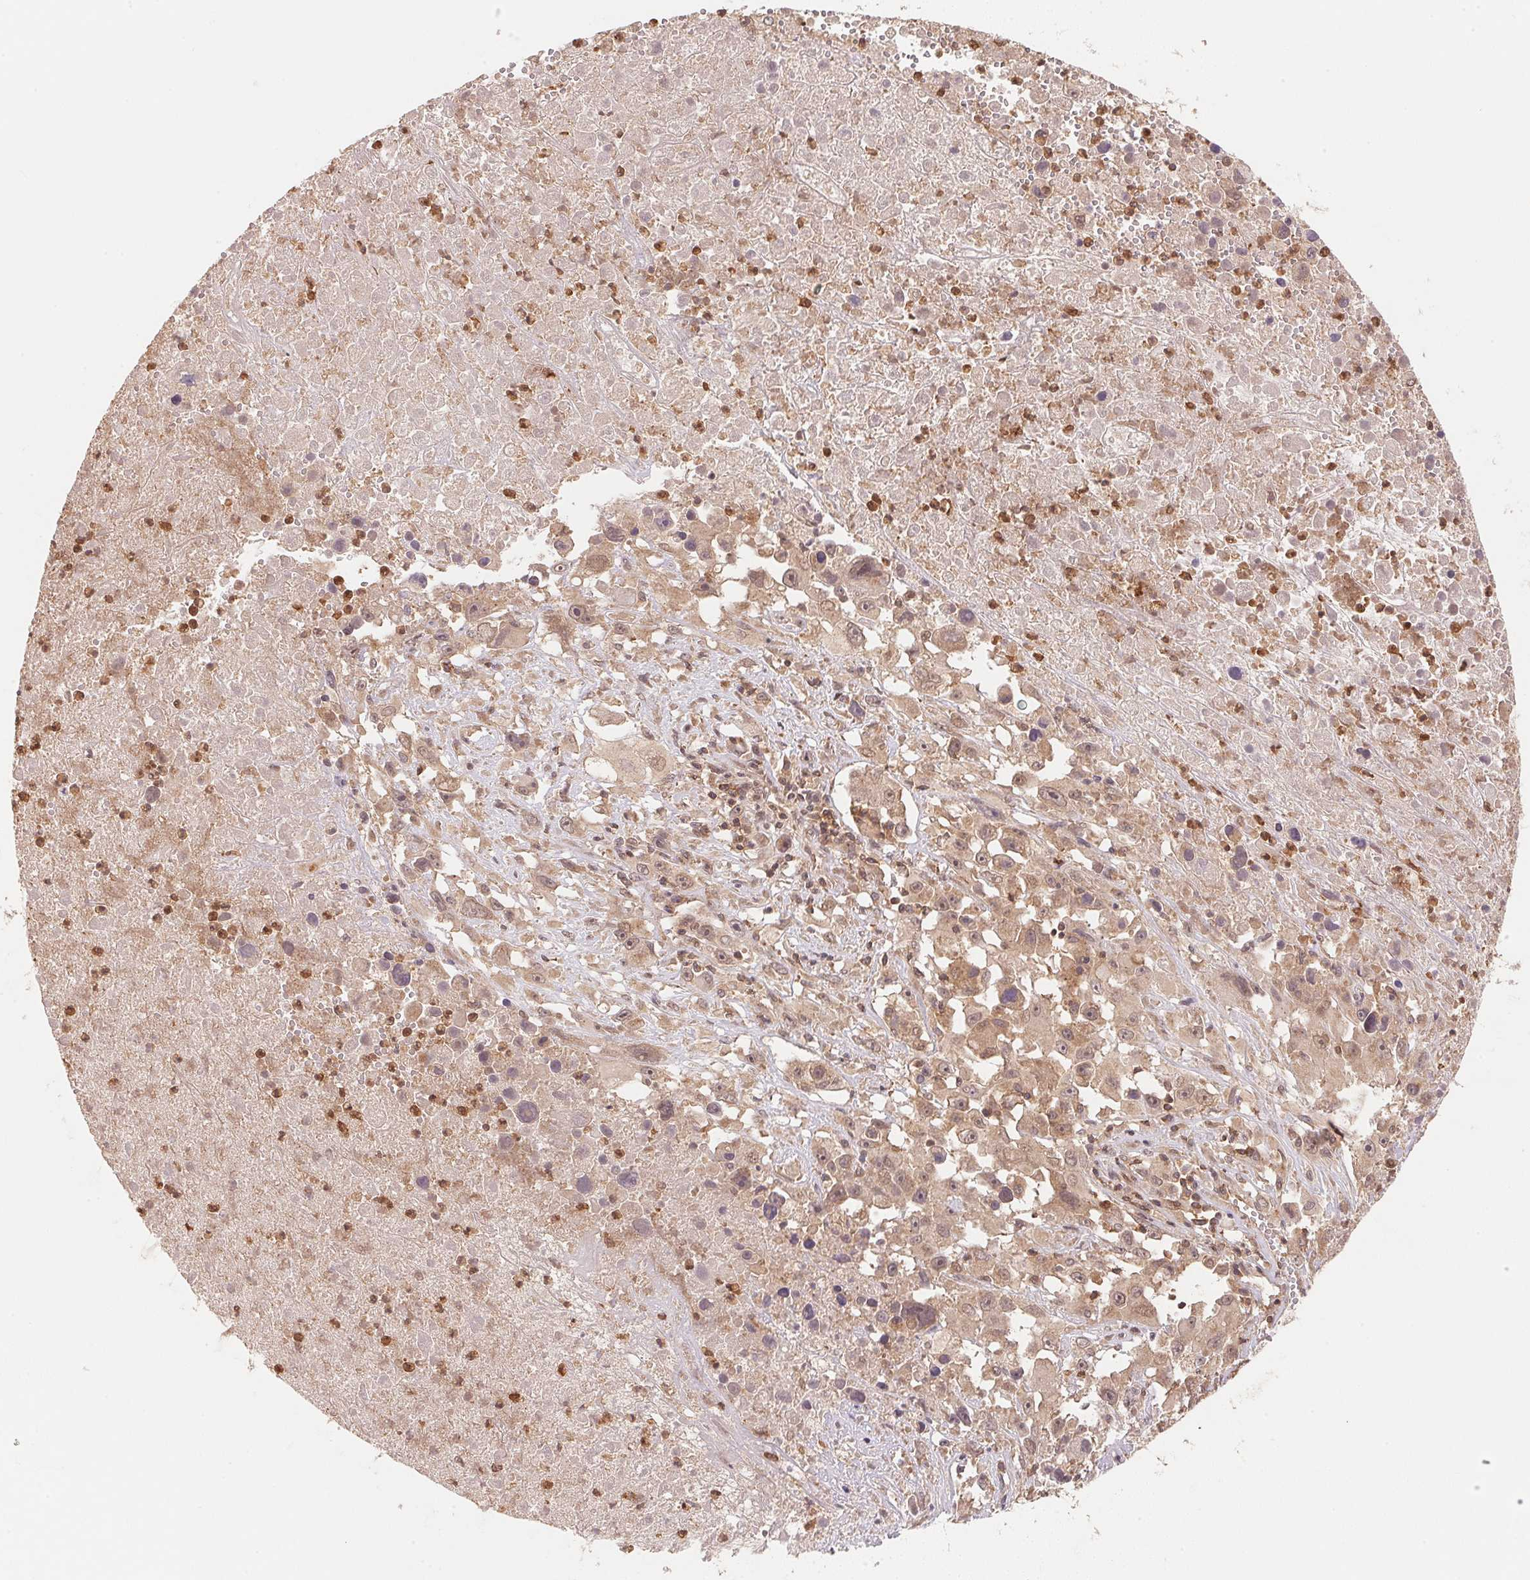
{"staining": {"intensity": "weak", "quantity": ">75%", "location": "cytoplasmic/membranous,nuclear"}, "tissue": "melanoma", "cell_type": "Tumor cells", "image_type": "cancer", "snomed": [{"axis": "morphology", "description": "Malignant melanoma, Metastatic site"}, {"axis": "topography", "description": "Soft tissue"}], "caption": "IHC photomicrograph of malignant melanoma (metastatic site) stained for a protein (brown), which displays low levels of weak cytoplasmic/membranous and nuclear staining in approximately >75% of tumor cells.", "gene": "CCDC102B", "patient": {"sex": "male", "age": 50}}